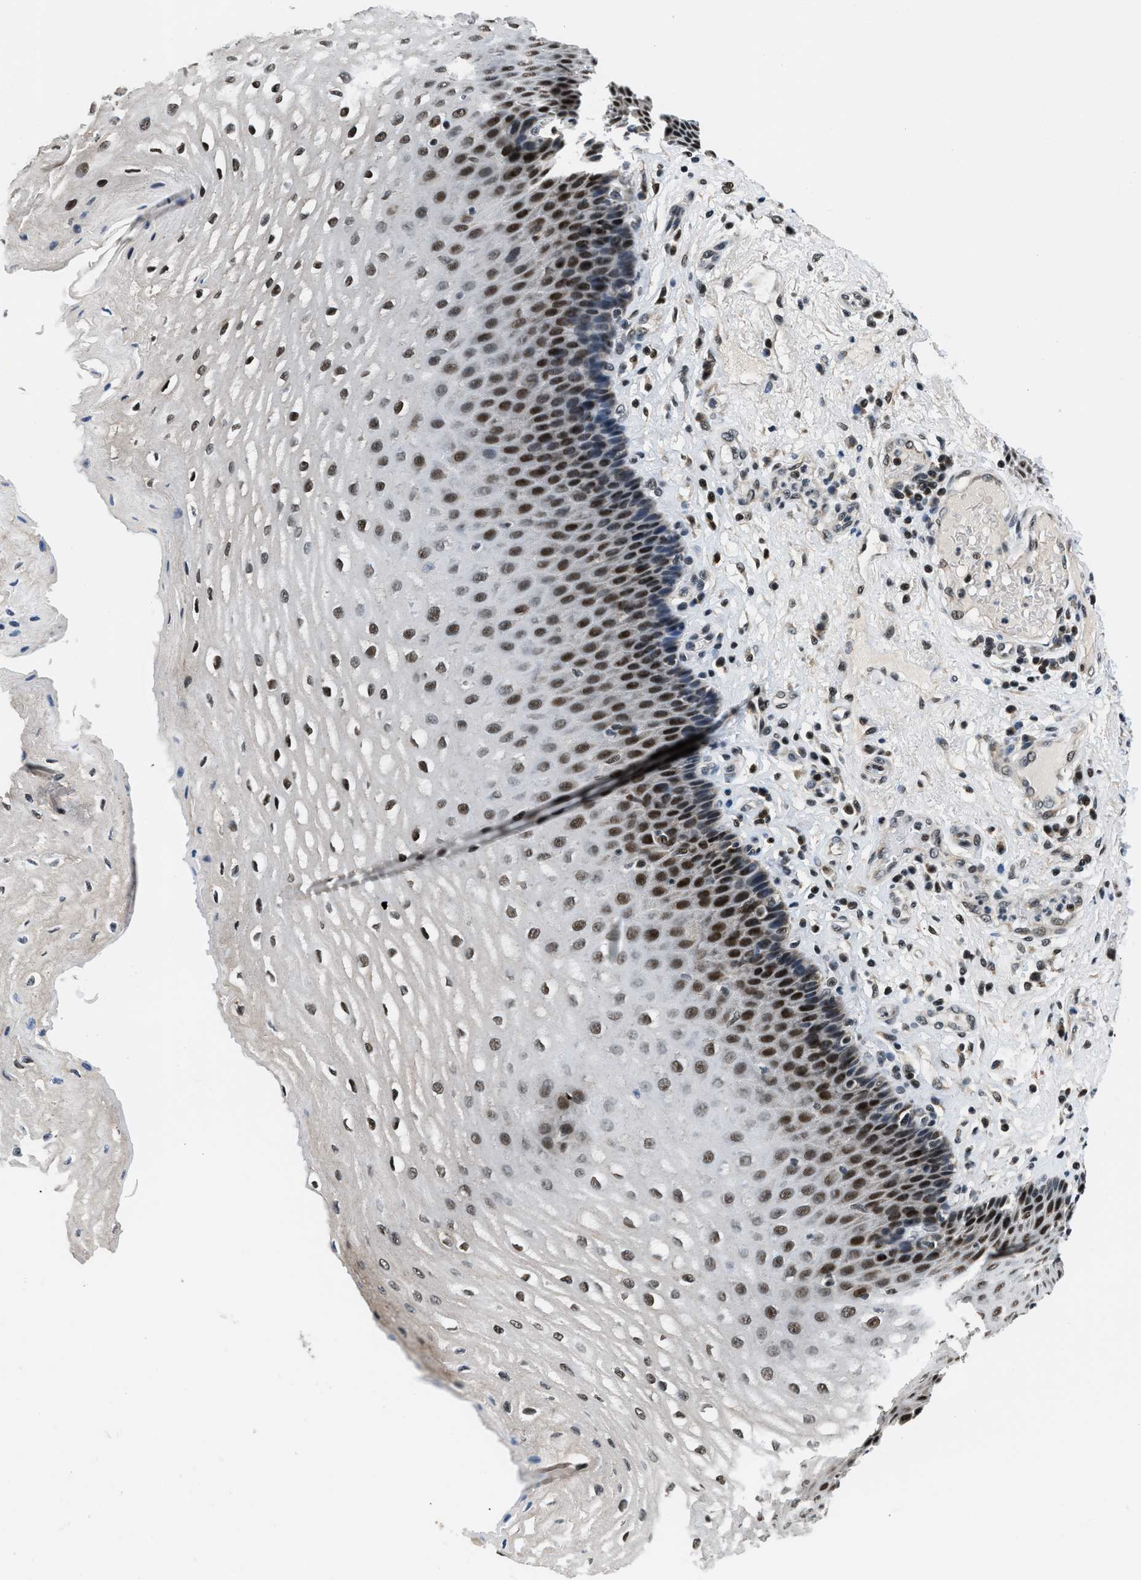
{"staining": {"intensity": "strong", "quantity": ">75%", "location": "nuclear"}, "tissue": "esophagus", "cell_type": "Squamous epithelial cells", "image_type": "normal", "snomed": [{"axis": "morphology", "description": "Normal tissue, NOS"}, {"axis": "topography", "description": "Esophagus"}], "caption": "Immunohistochemistry (IHC) histopathology image of normal human esophagus stained for a protein (brown), which shows high levels of strong nuclear staining in about >75% of squamous epithelial cells.", "gene": "KDM3B", "patient": {"sex": "male", "age": 54}}